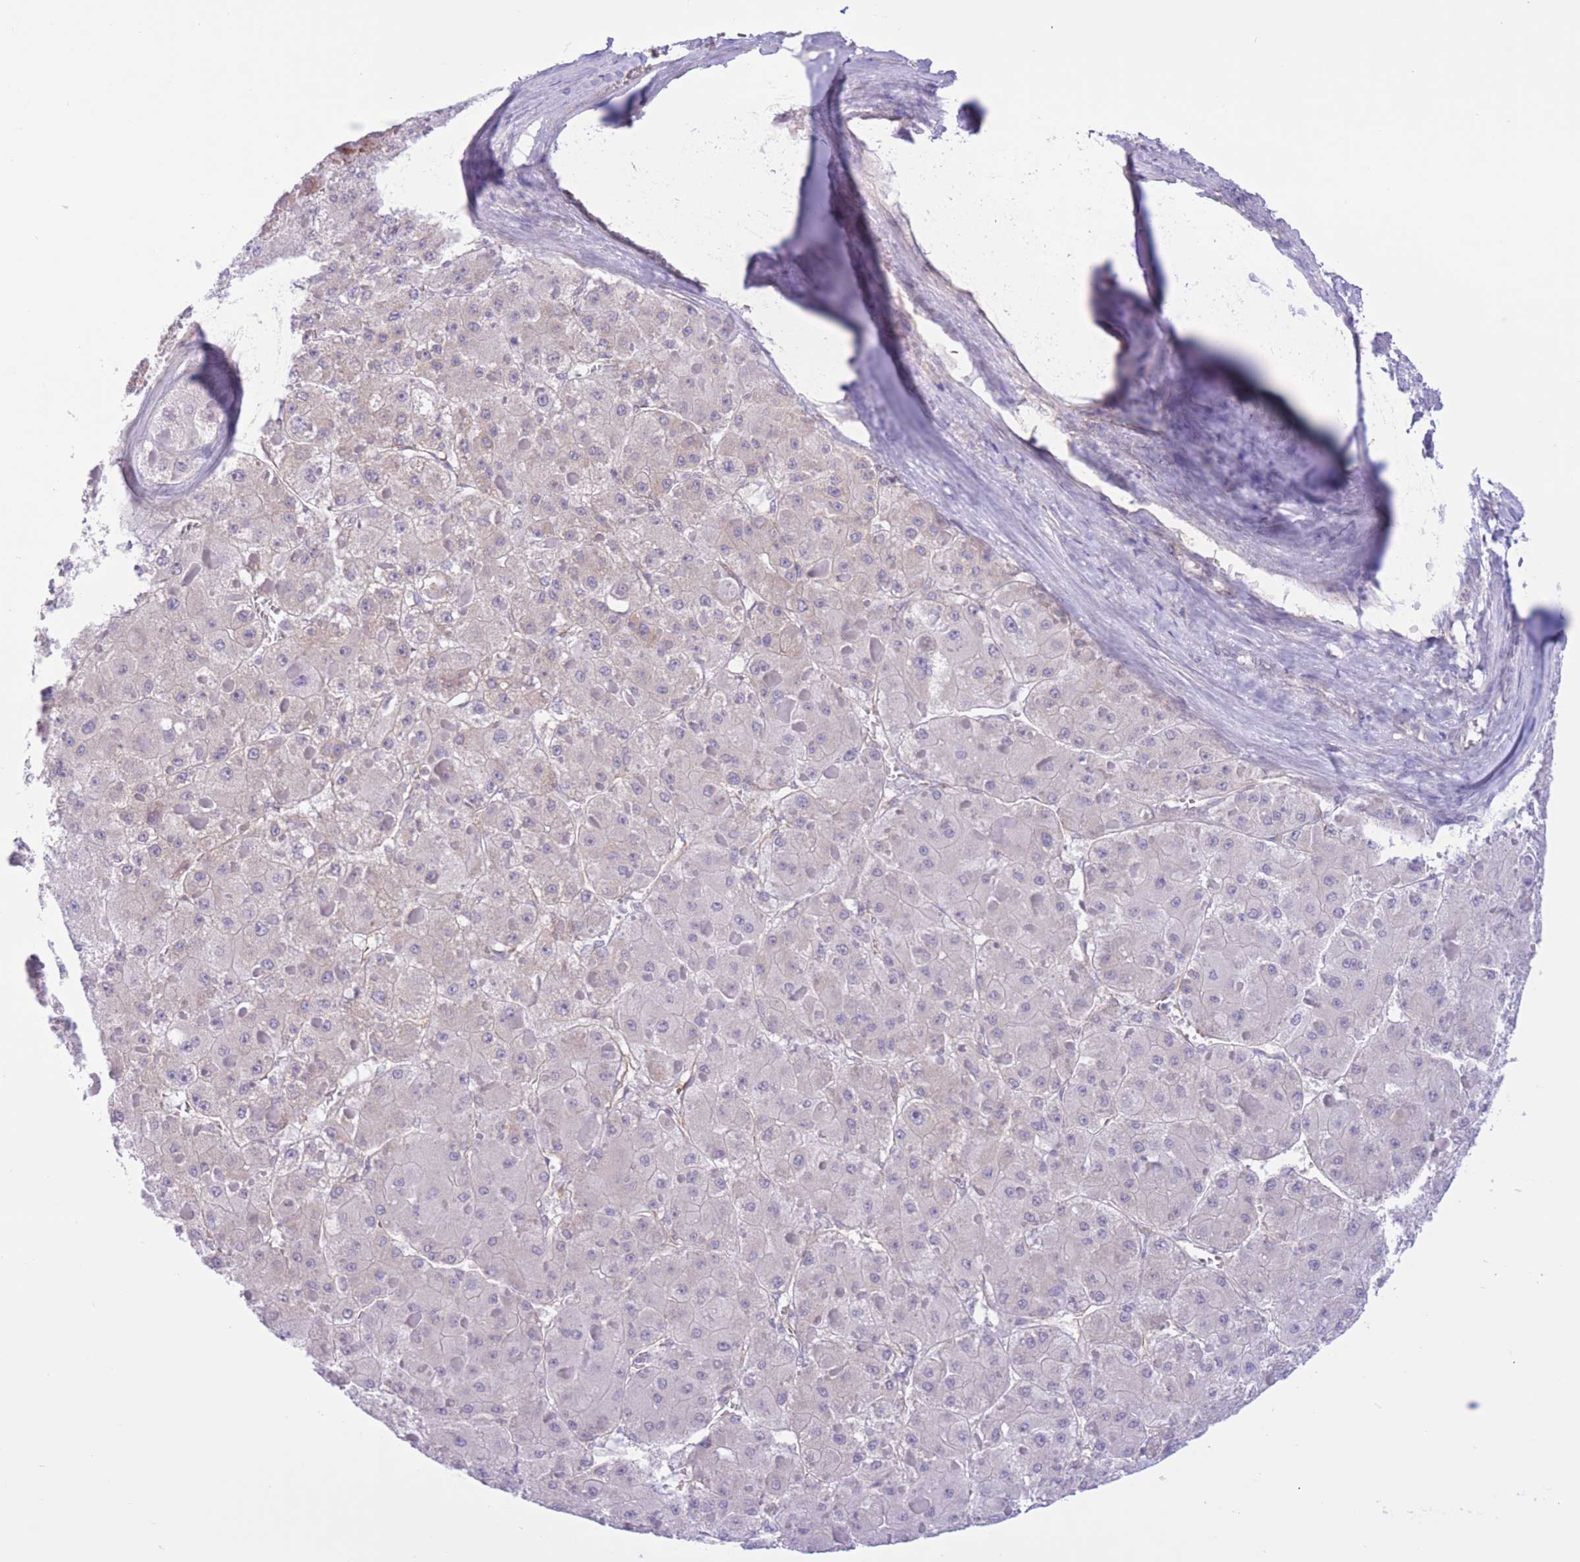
{"staining": {"intensity": "negative", "quantity": "none", "location": "none"}, "tissue": "liver cancer", "cell_type": "Tumor cells", "image_type": "cancer", "snomed": [{"axis": "morphology", "description": "Carcinoma, Hepatocellular, NOS"}, {"axis": "topography", "description": "Liver"}], "caption": "DAB immunohistochemical staining of hepatocellular carcinoma (liver) reveals no significant positivity in tumor cells.", "gene": "MRPS31", "patient": {"sex": "female", "age": 73}}